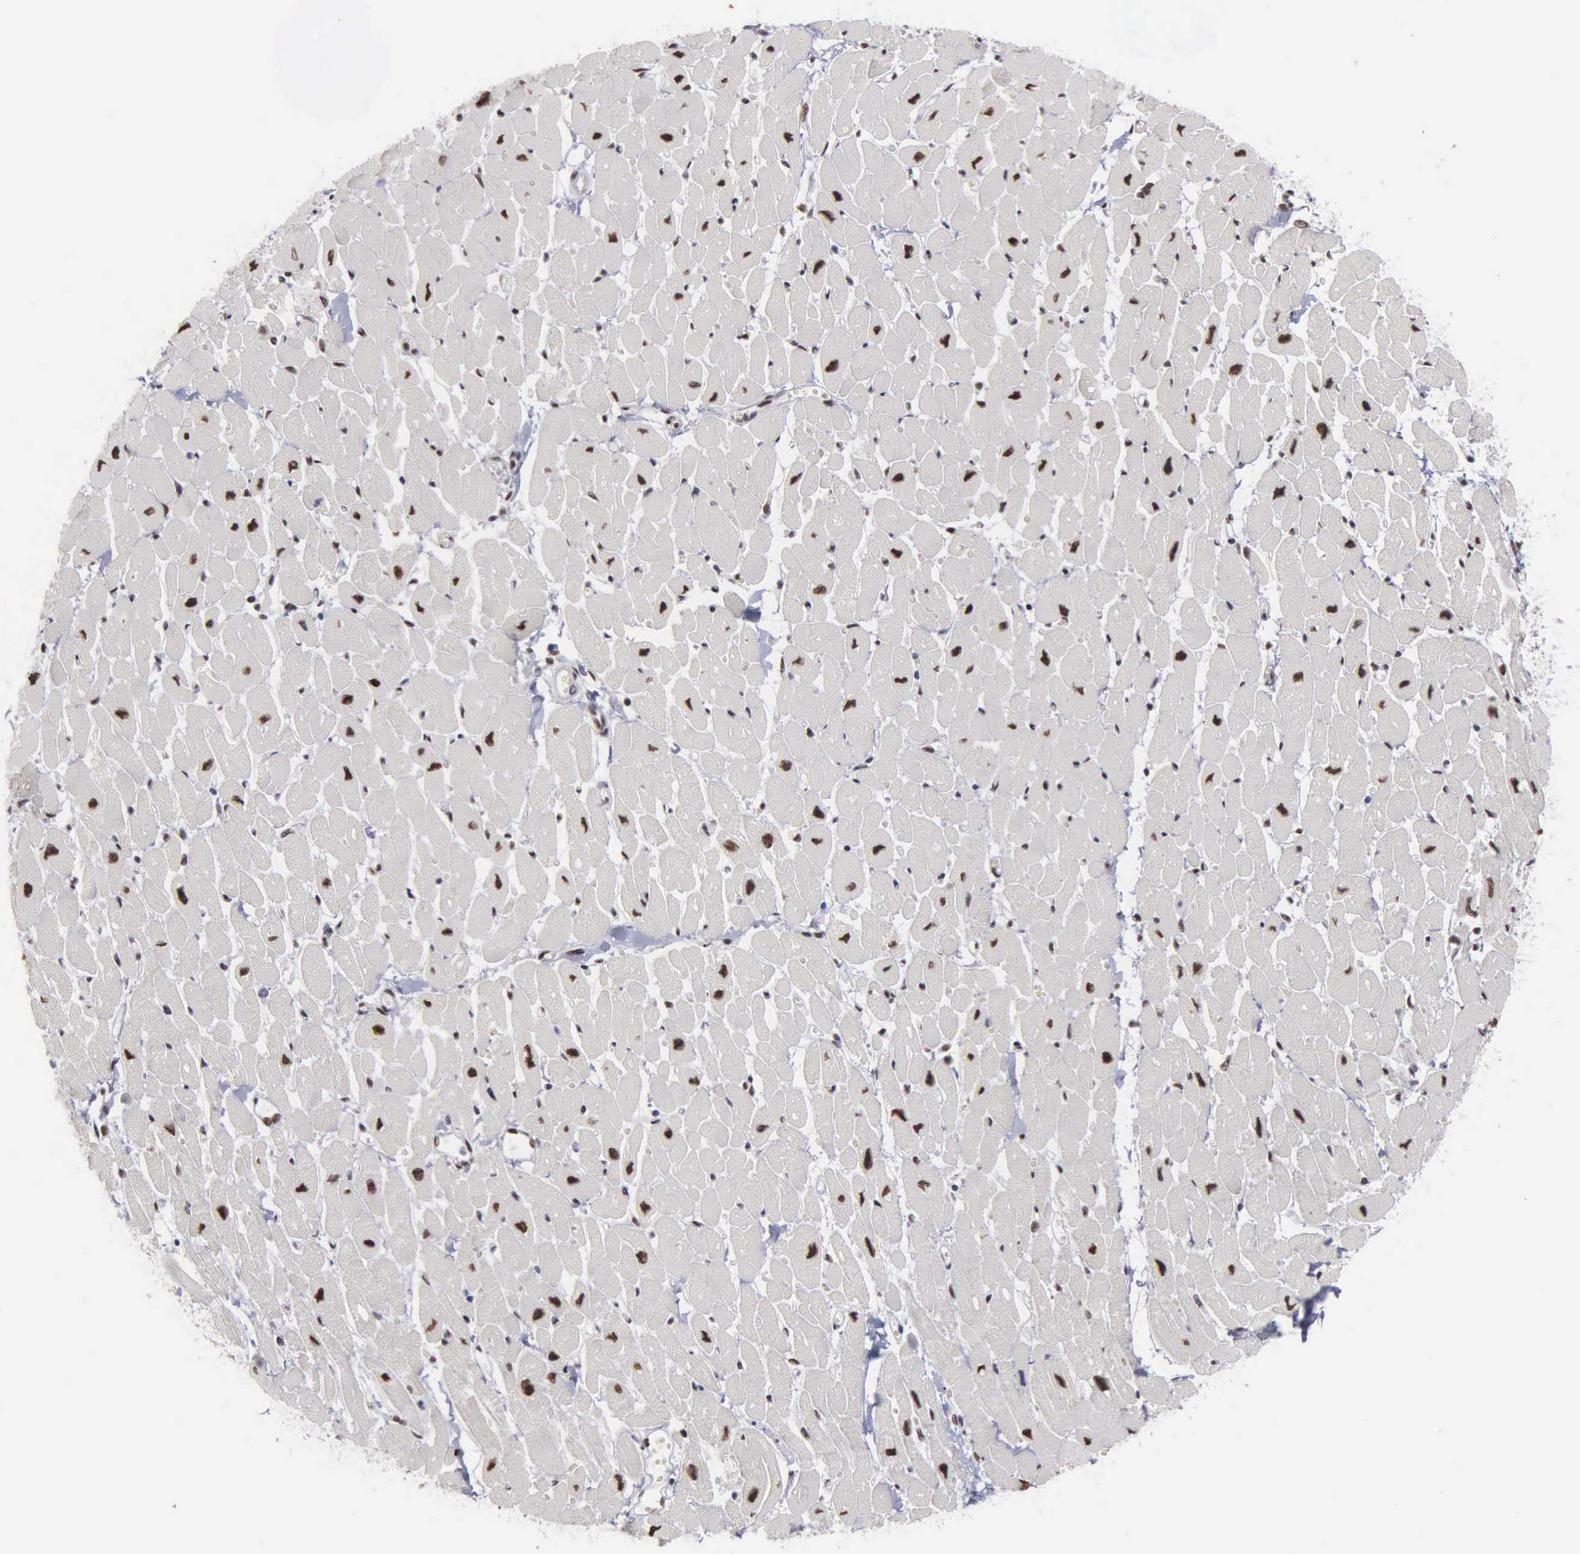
{"staining": {"intensity": "moderate", "quantity": "25%-75%", "location": "nuclear"}, "tissue": "heart muscle", "cell_type": "Cardiomyocytes", "image_type": "normal", "snomed": [{"axis": "morphology", "description": "Normal tissue, NOS"}, {"axis": "topography", "description": "Heart"}], "caption": "DAB (3,3'-diaminobenzidine) immunohistochemical staining of benign heart muscle exhibits moderate nuclear protein staining in approximately 25%-75% of cardiomyocytes. The staining was performed using DAB to visualize the protein expression in brown, while the nuclei were stained in blue with hematoxylin (Magnification: 20x).", "gene": "KIAA0586", "patient": {"sex": "female", "age": 54}}